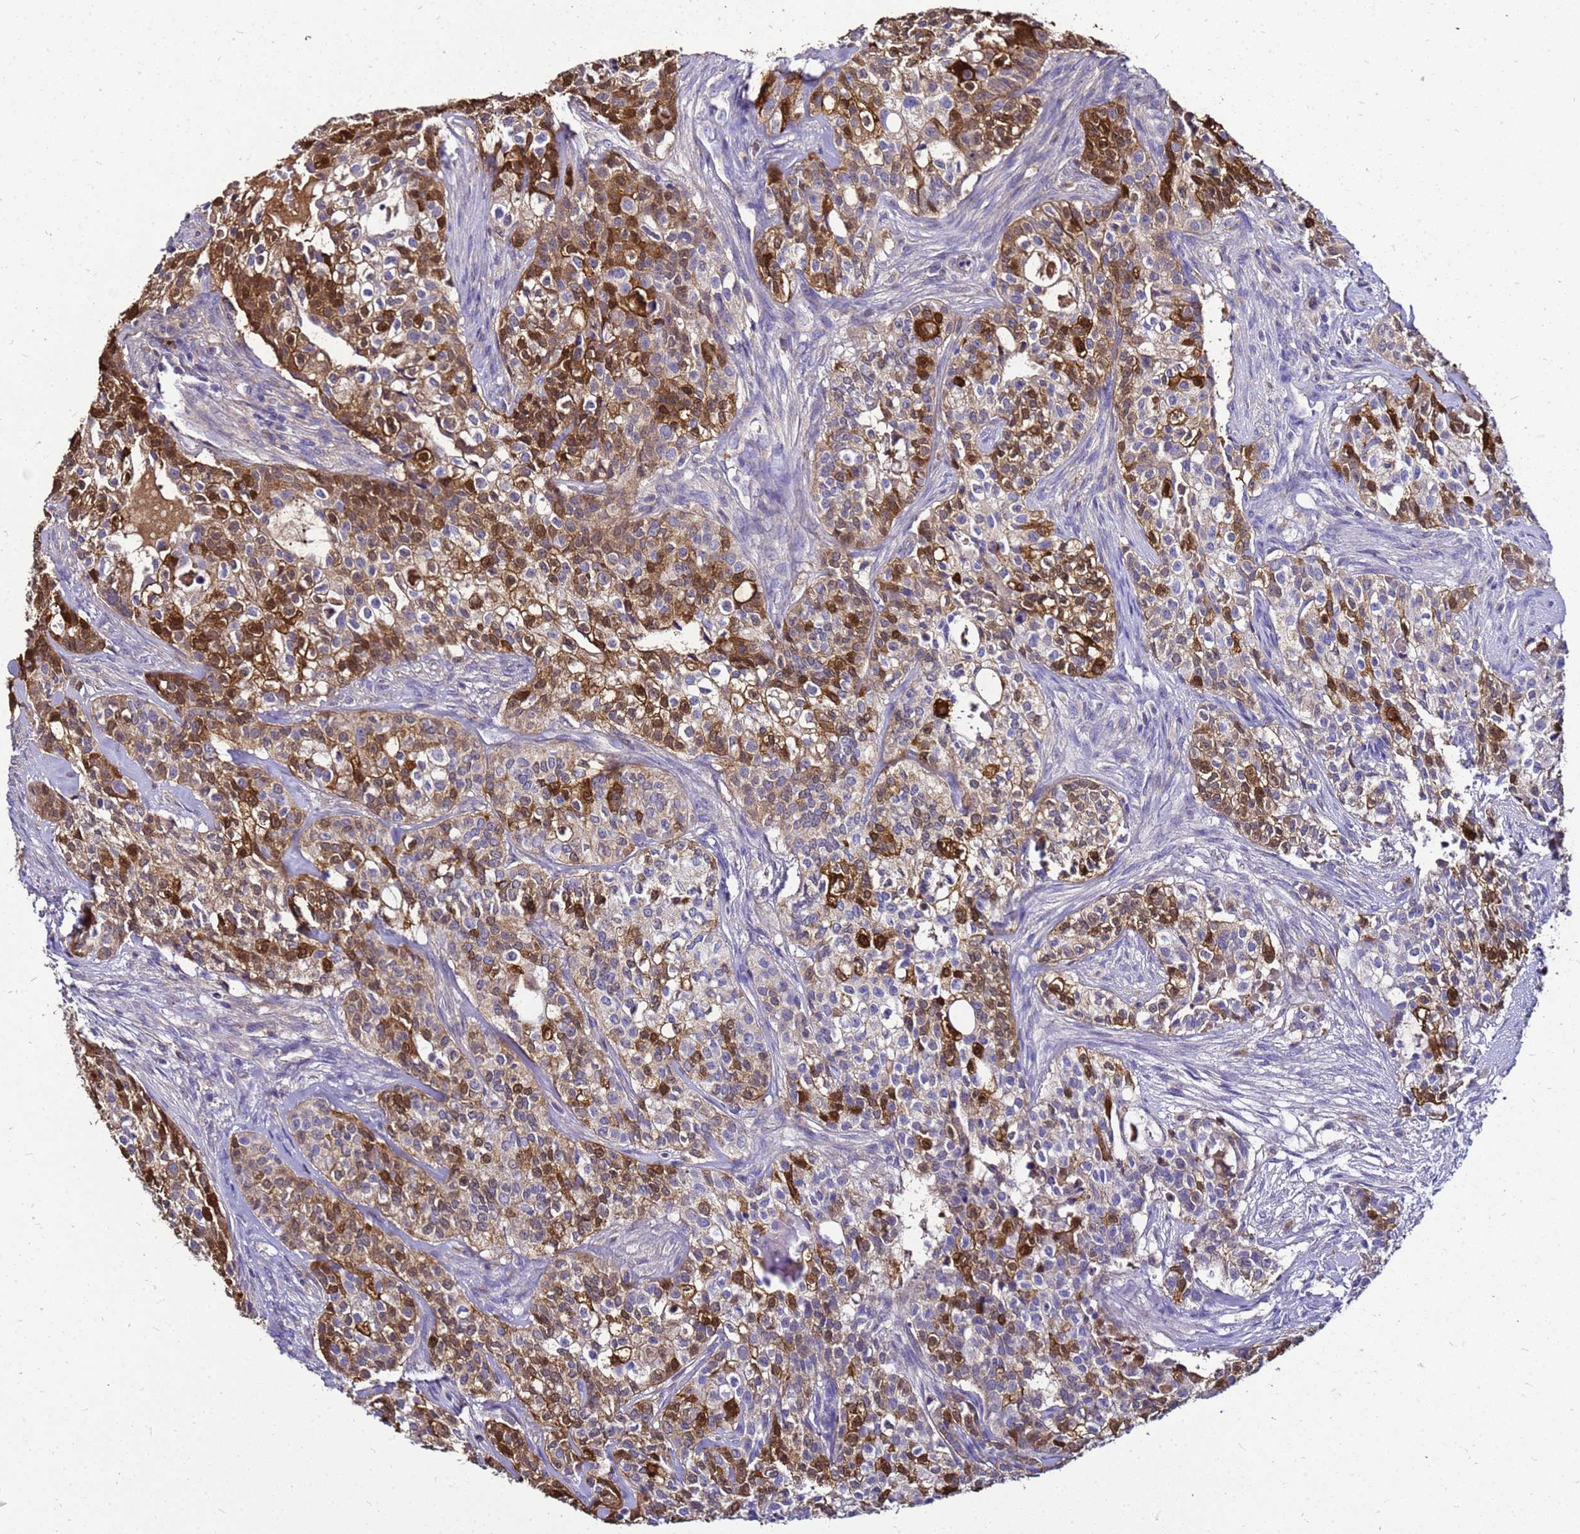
{"staining": {"intensity": "moderate", "quantity": "25%-75%", "location": "cytoplasmic/membranous,nuclear"}, "tissue": "head and neck cancer", "cell_type": "Tumor cells", "image_type": "cancer", "snomed": [{"axis": "morphology", "description": "Adenocarcinoma, NOS"}, {"axis": "topography", "description": "Head-Neck"}], "caption": "Approximately 25%-75% of tumor cells in human adenocarcinoma (head and neck) demonstrate moderate cytoplasmic/membranous and nuclear protein expression as visualized by brown immunohistochemical staining.", "gene": "S100A2", "patient": {"sex": "male", "age": 81}}